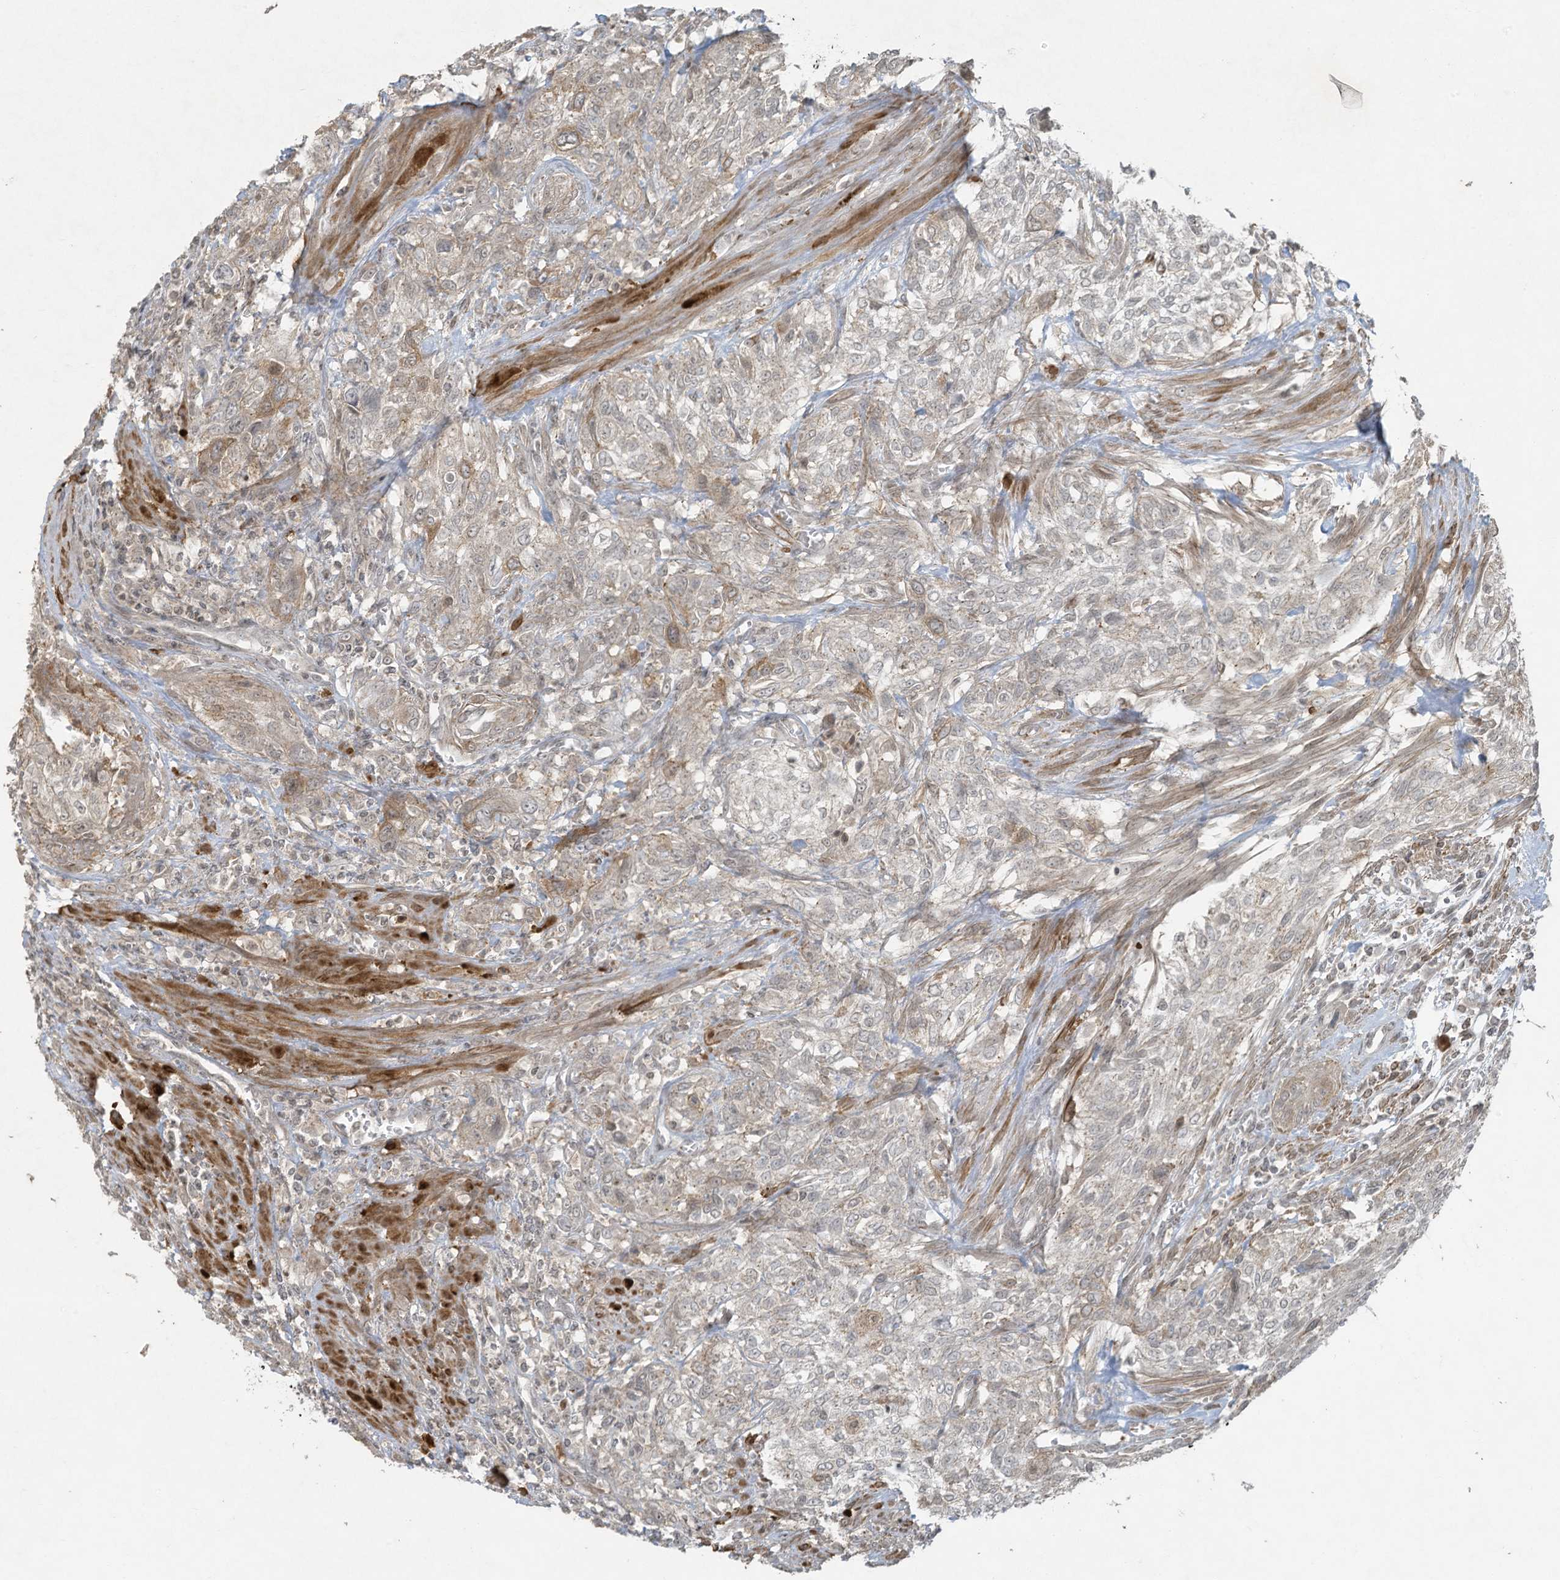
{"staining": {"intensity": "negative", "quantity": "none", "location": "none"}, "tissue": "urothelial cancer", "cell_type": "Tumor cells", "image_type": "cancer", "snomed": [{"axis": "morphology", "description": "Urothelial carcinoma, High grade"}, {"axis": "topography", "description": "Urinary bladder"}], "caption": "IHC of human urothelial cancer demonstrates no expression in tumor cells.", "gene": "ZNF263", "patient": {"sex": "male", "age": 35}}